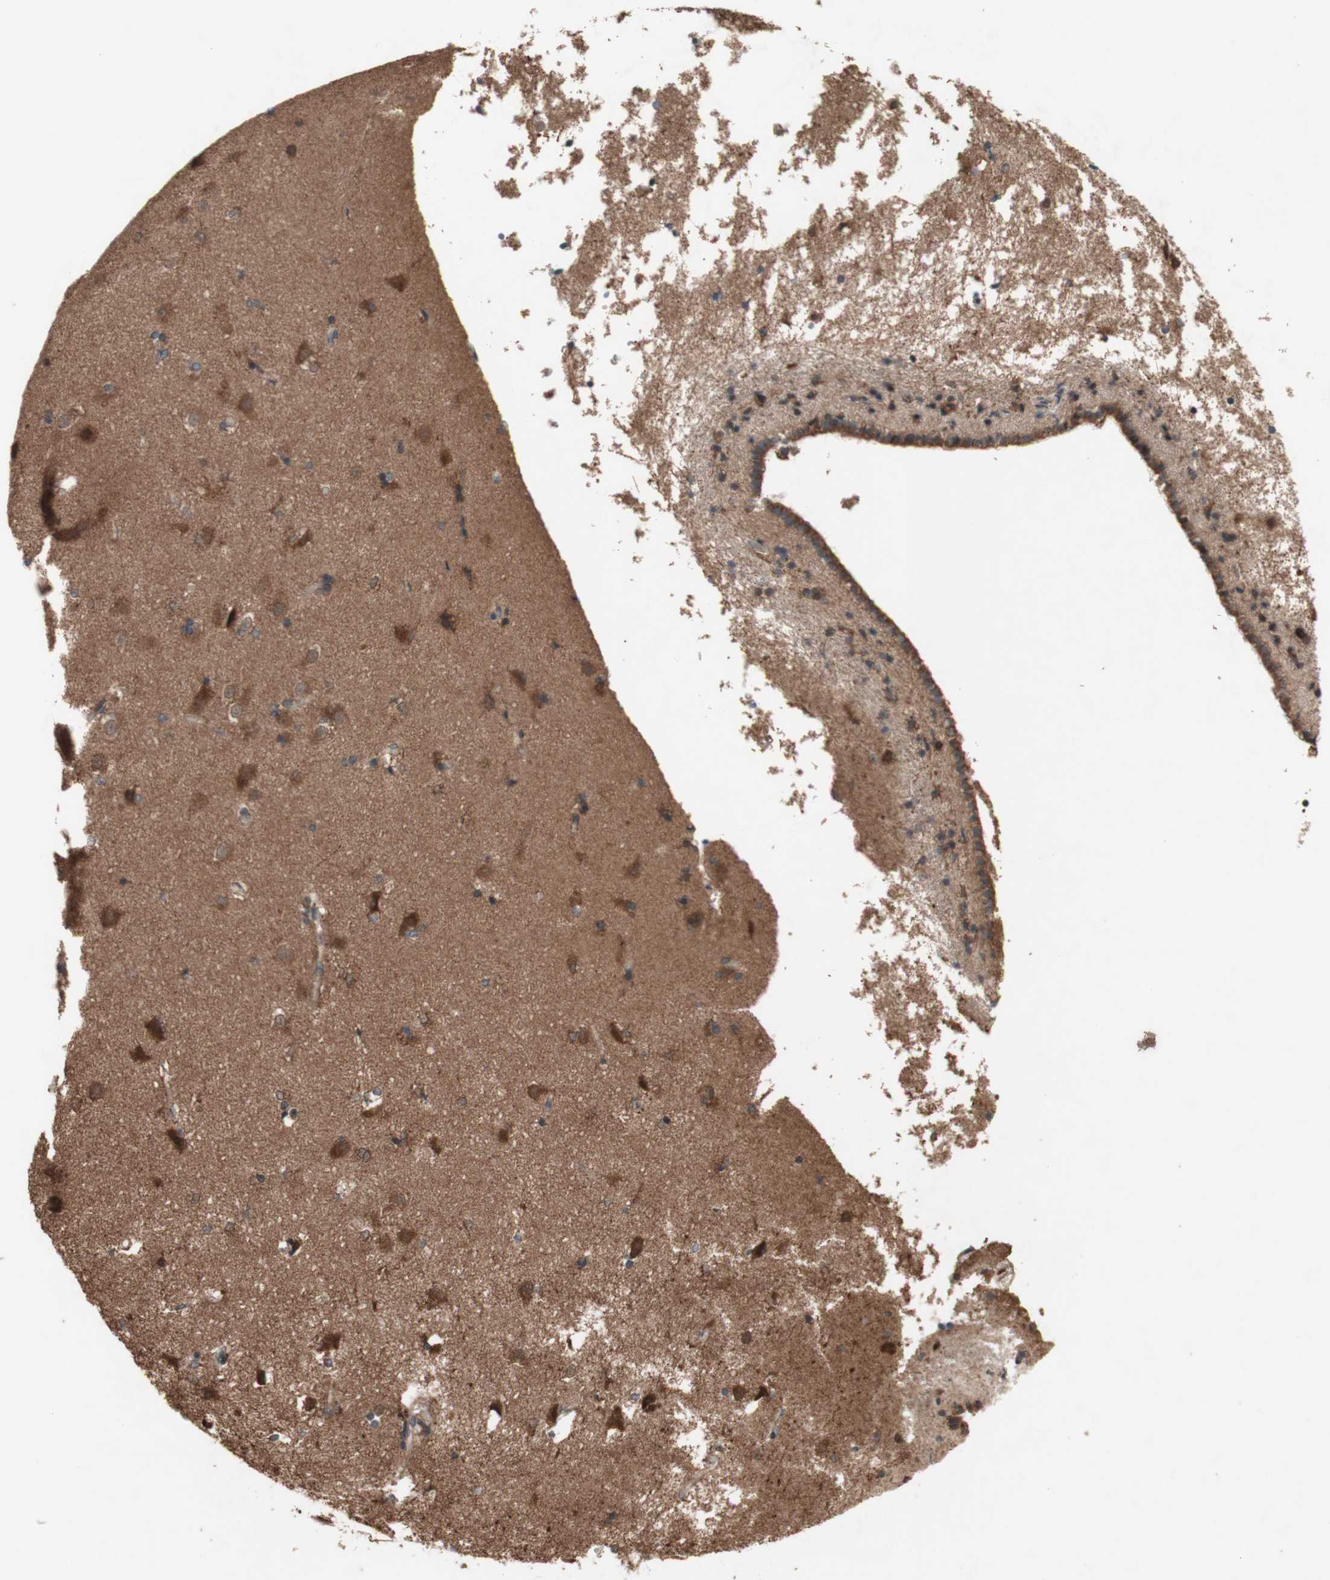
{"staining": {"intensity": "moderate", "quantity": "25%-75%", "location": "cytoplasmic/membranous"}, "tissue": "caudate", "cell_type": "Glial cells", "image_type": "normal", "snomed": [{"axis": "morphology", "description": "Normal tissue, NOS"}, {"axis": "topography", "description": "Lateral ventricle wall"}], "caption": "IHC of normal caudate shows medium levels of moderate cytoplasmic/membranous expression in about 25%-75% of glial cells. (IHC, brightfield microscopy, high magnification).", "gene": "DDOST", "patient": {"sex": "female", "age": 19}}